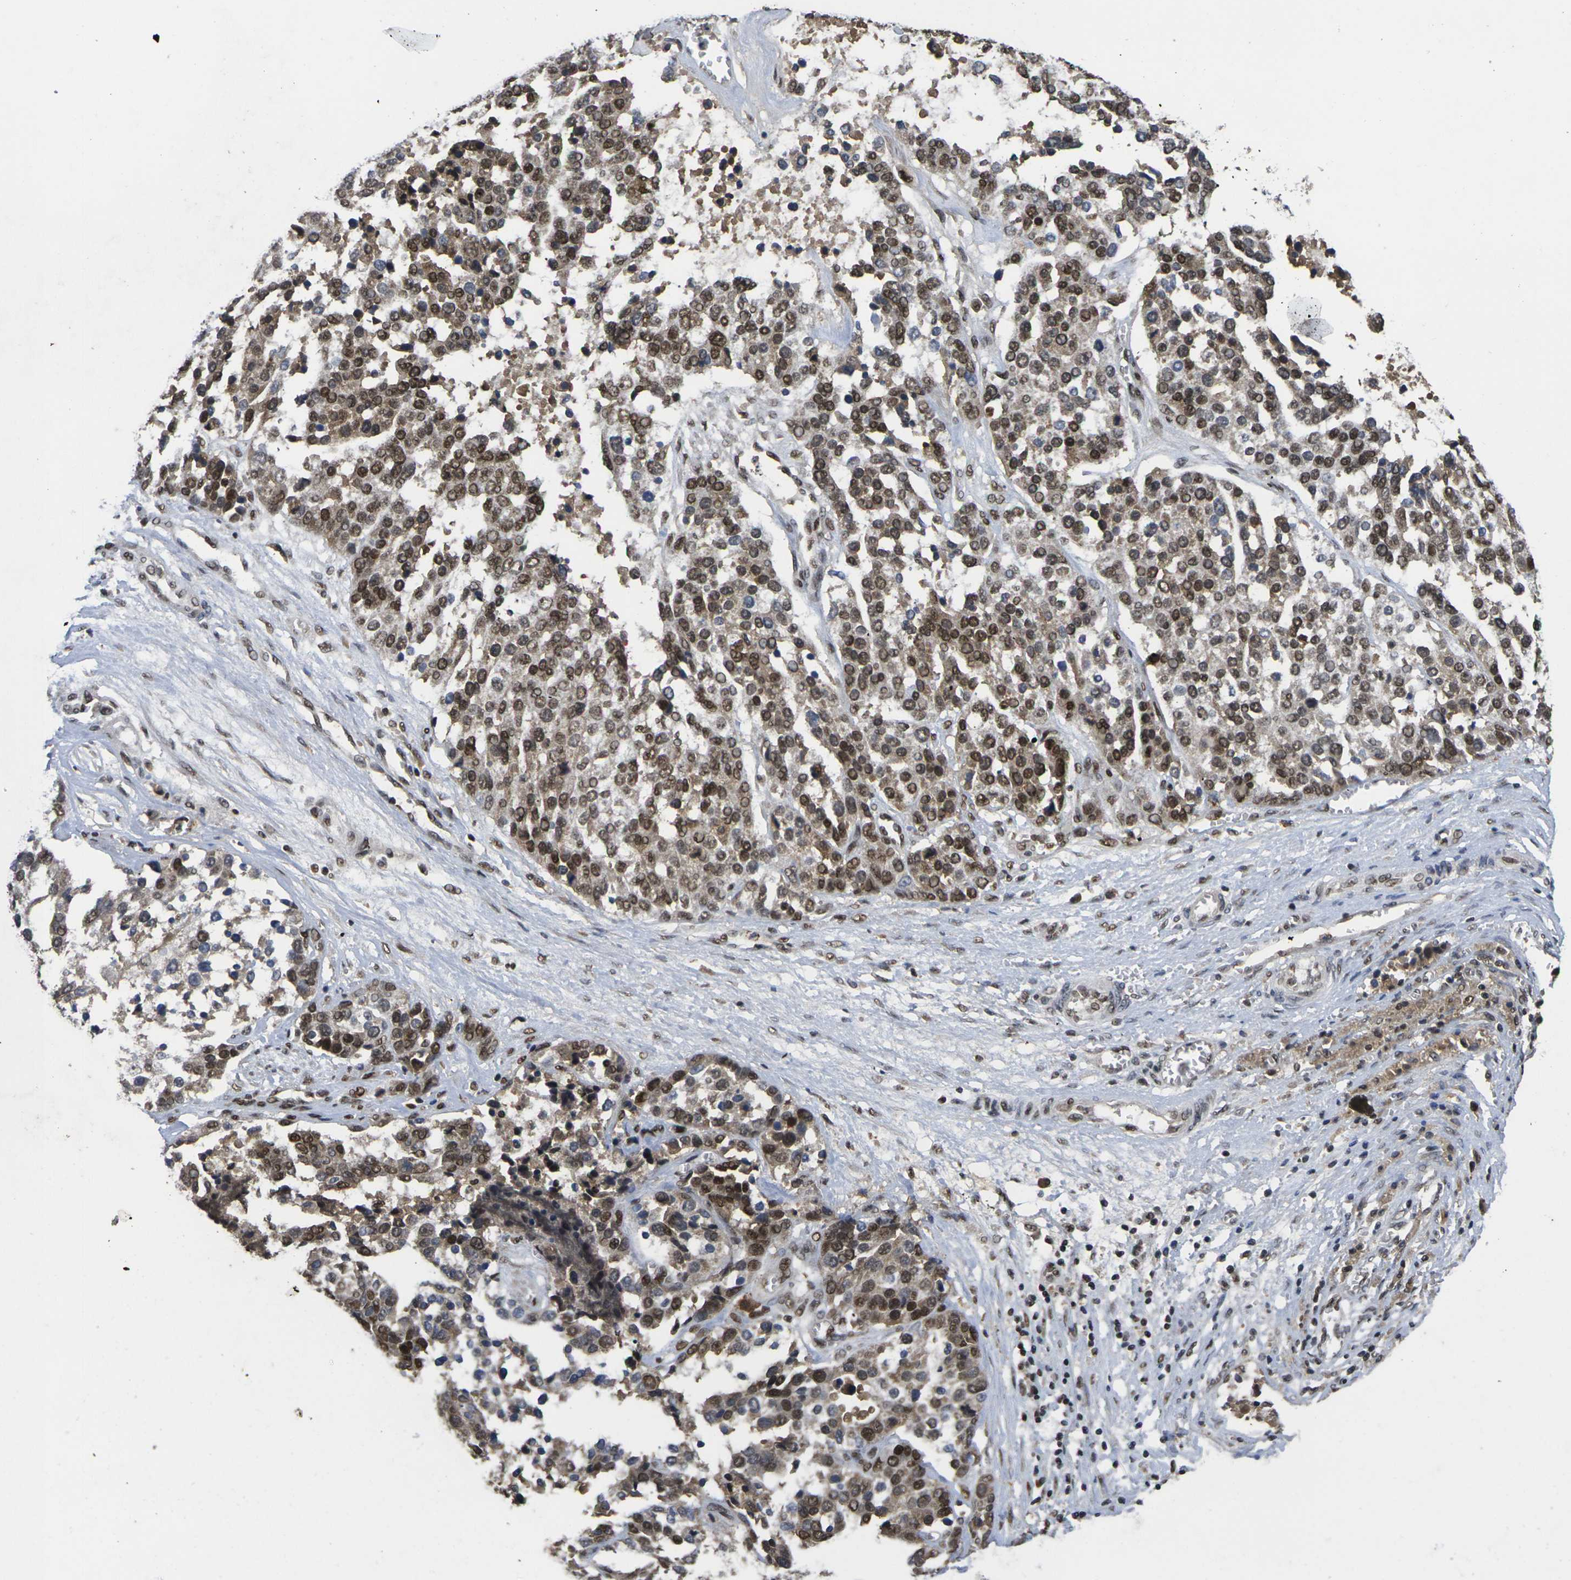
{"staining": {"intensity": "moderate", "quantity": ">75%", "location": "nuclear"}, "tissue": "ovarian cancer", "cell_type": "Tumor cells", "image_type": "cancer", "snomed": [{"axis": "morphology", "description": "Cystadenocarcinoma, serous, NOS"}, {"axis": "topography", "description": "Ovary"}], "caption": "Protein analysis of ovarian serous cystadenocarcinoma tissue exhibits moderate nuclear expression in approximately >75% of tumor cells.", "gene": "GTF2E1", "patient": {"sex": "female", "age": 44}}